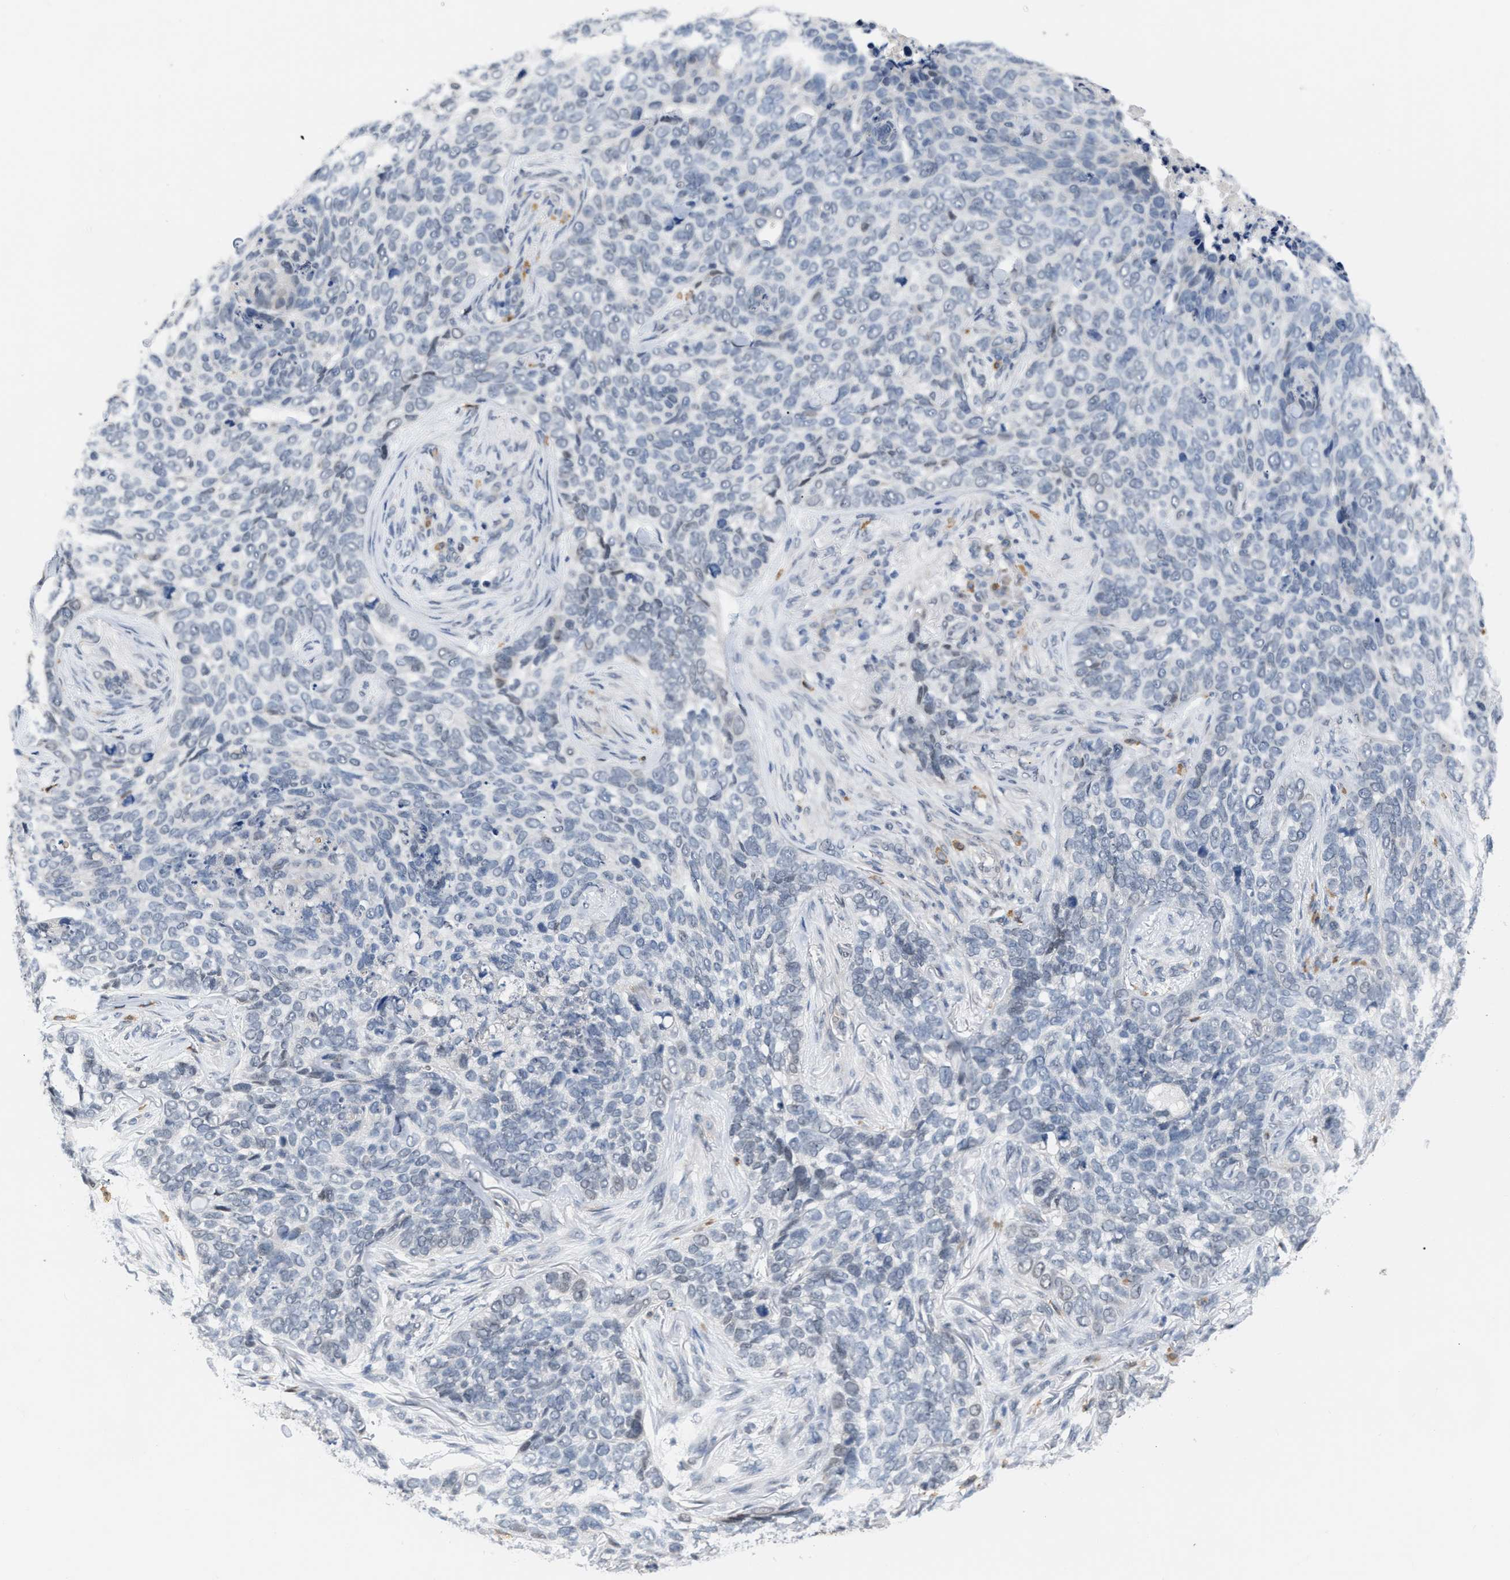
{"staining": {"intensity": "negative", "quantity": "none", "location": "none"}, "tissue": "skin cancer", "cell_type": "Tumor cells", "image_type": "cancer", "snomed": [{"axis": "morphology", "description": "Basal cell carcinoma"}, {"axis": "topography", "description": "Skin"}], "caption": "Immunohistochemistry (IHC) of skin basal cell carcinoma demonstrates no staining in tumor cells.", "gene": "TXNRD3", "patient": {"sex": "female", "age": 64}}